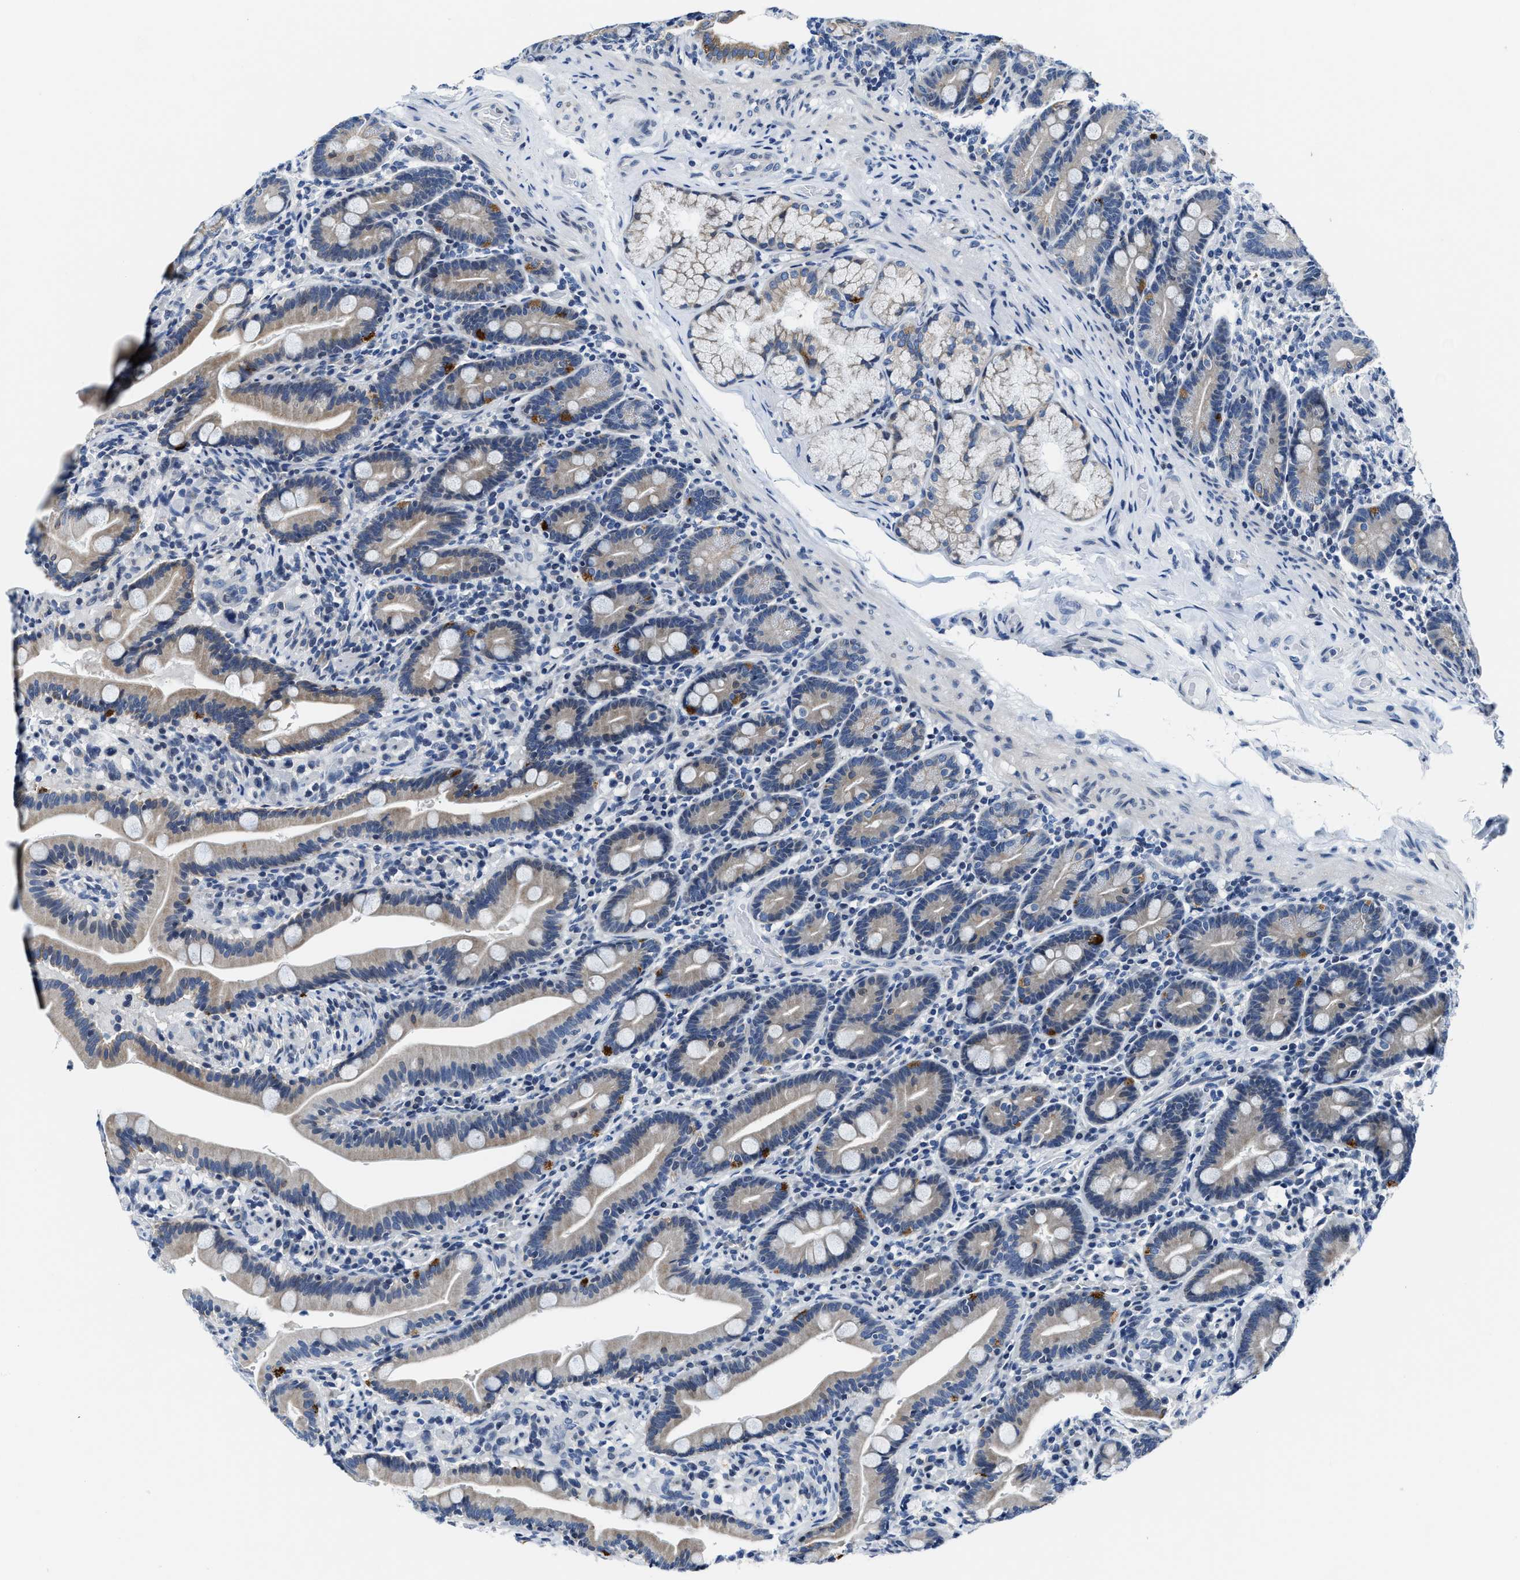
{"staining": {"intensity": "moderate", "quantity": "<25%", "location": "cytoplasmic/membranous"}, "tissue": "duodenum", "cell_type": "Glandular cells", "image_type": "normal", "snomed": [{"axis": "morphology", "description": "Normal tissue, NOS"}, {"axis": "topography", "description": "Duodenum"}], "caption": "Immunohistochemical staining of normal duodenum exhibits <25% levels of moderate cytoplasmic/membranous protein expression in approximately <25% of glandular cells. (DAB (3,3'-diaminobenzidine) = brown stain, brightfield microscopy at high magnification).", "gene": "ASZ1", "patient": {"sex": "male", "age": 54}}